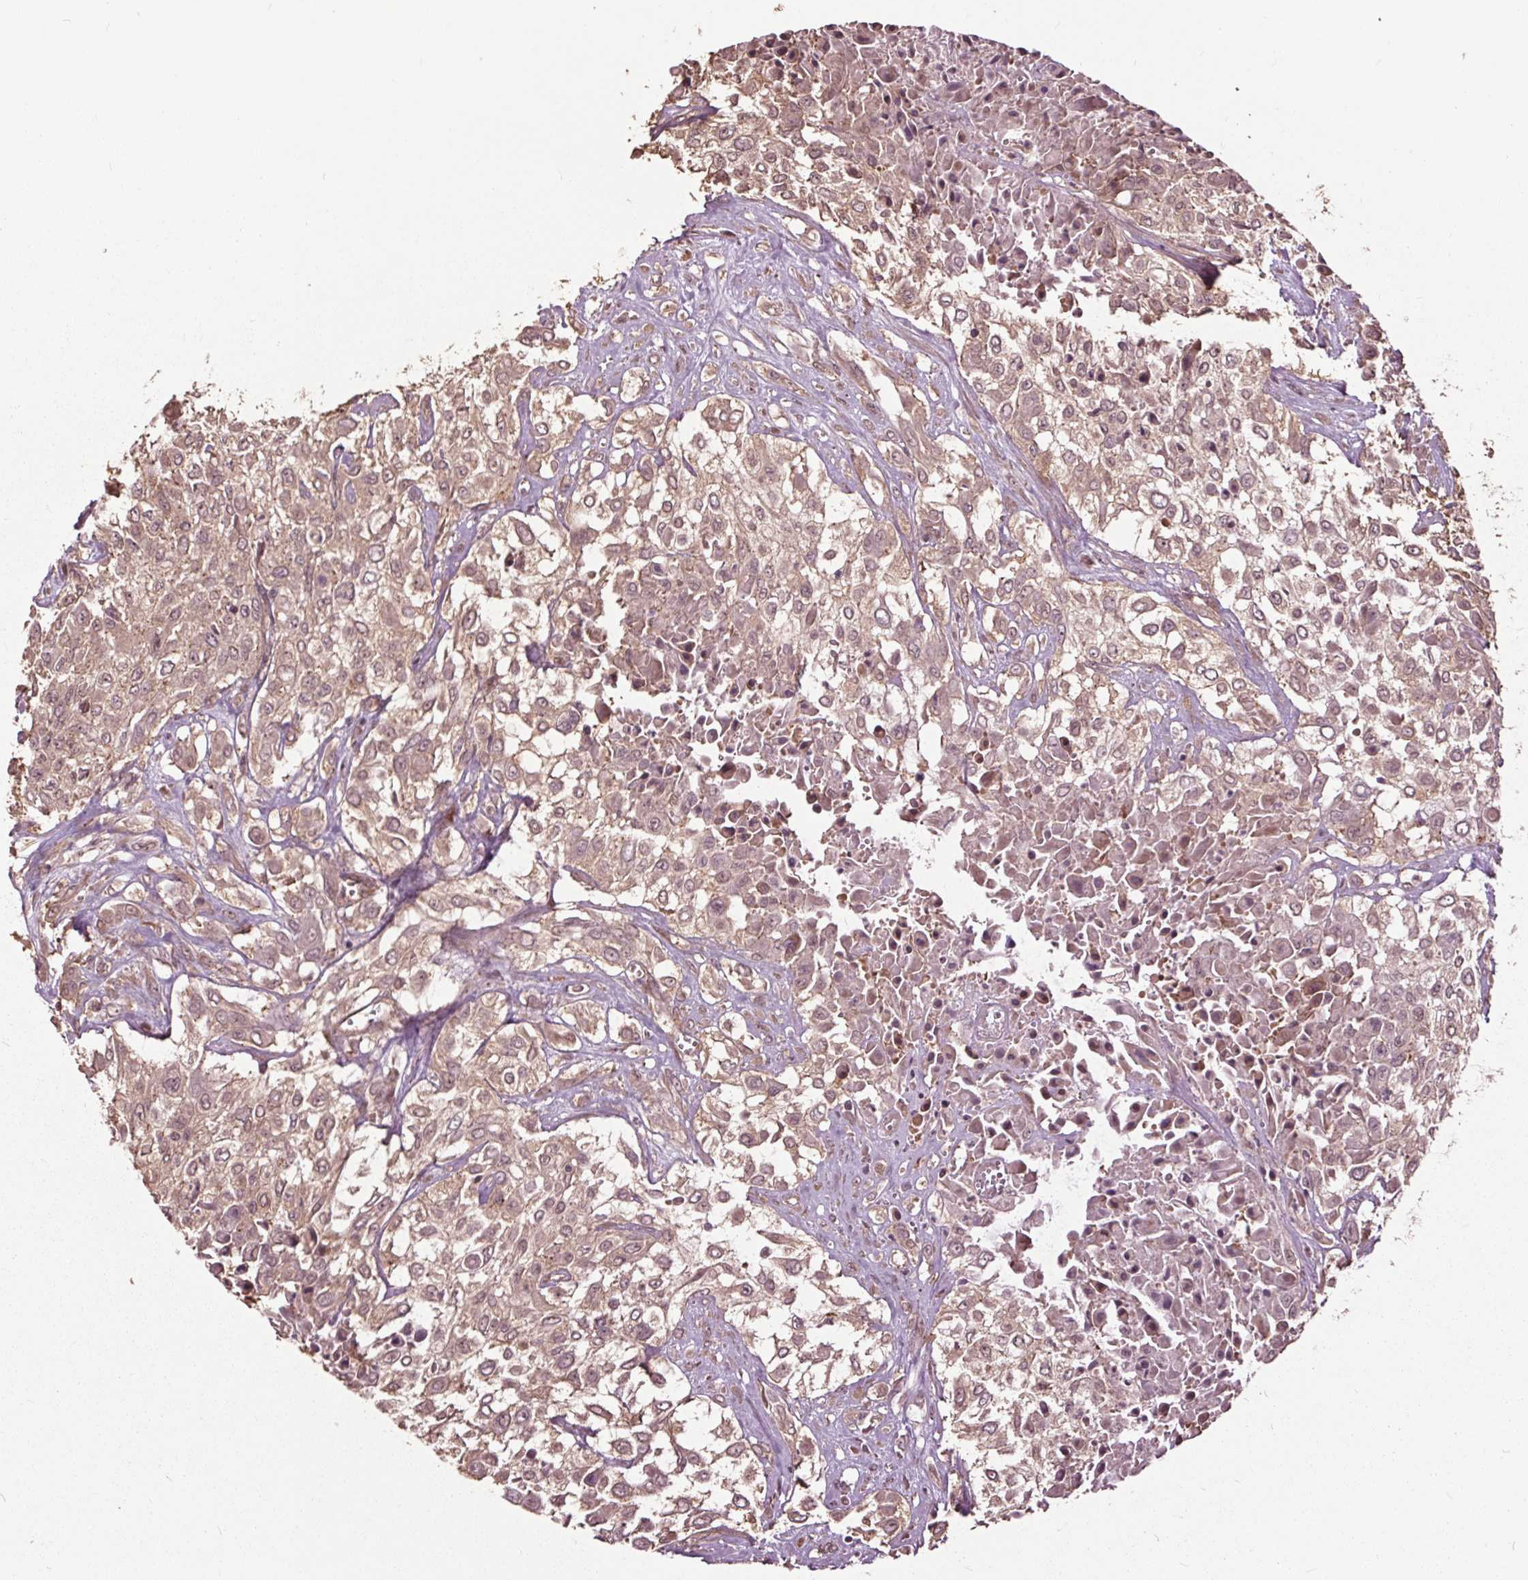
{"staining": {"intensity": "moderate", "quantity": ">75%", "location": "cytoplasmic/membranous,nuclear"}, "tissue": "urothelial cancer", "cell_type": "Tumor cells", "image_type": "cancer", "snomed": [{"axis": "morphology", "description": "Urothelial carcinoma, High grade"}, {"axis": "topography", "description": "Urinary bladder"}], "caption": "Immunohistochemical staining of high-grade urothelial carcinoma exhibits moderate cytoplasmic/membranous and nuclear protein expression in about >75% of tumor cells.", "gene": "CEP95", "patient": {"sex": "male", "age": 57}}